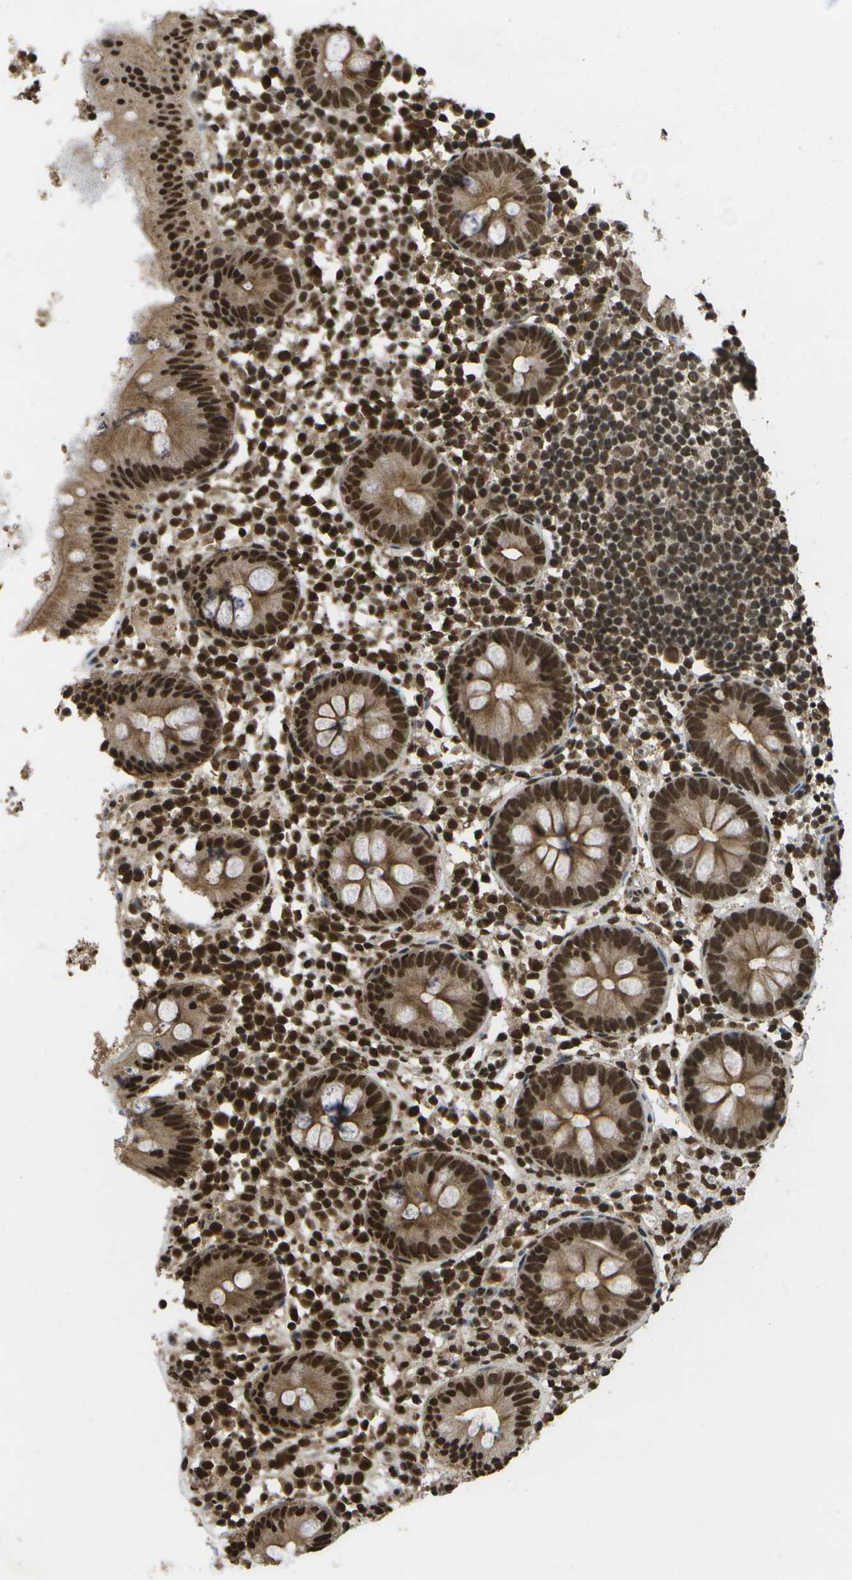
{"staining": {"intensity": "strong", "quantity": ">75%", "location": "cytoplasmic/membranous,nuclear"}, "tissue": "appendix", "cell_type": "Glandular cells", "image_type": "normal", "snomed": [{"axis": "morphology", "description": "Normal tissue, NOS"}, {"axis": "topography", "description": "Appendix"}], "caption": "Brown immunohistochemical staining in unremarkable appendix displays strong cytoplasmic/membranous,nuclear positivity in about >75% of glandular cells.", "gene": "SPEN", "patient": {"sex": "female", "age": 20}}